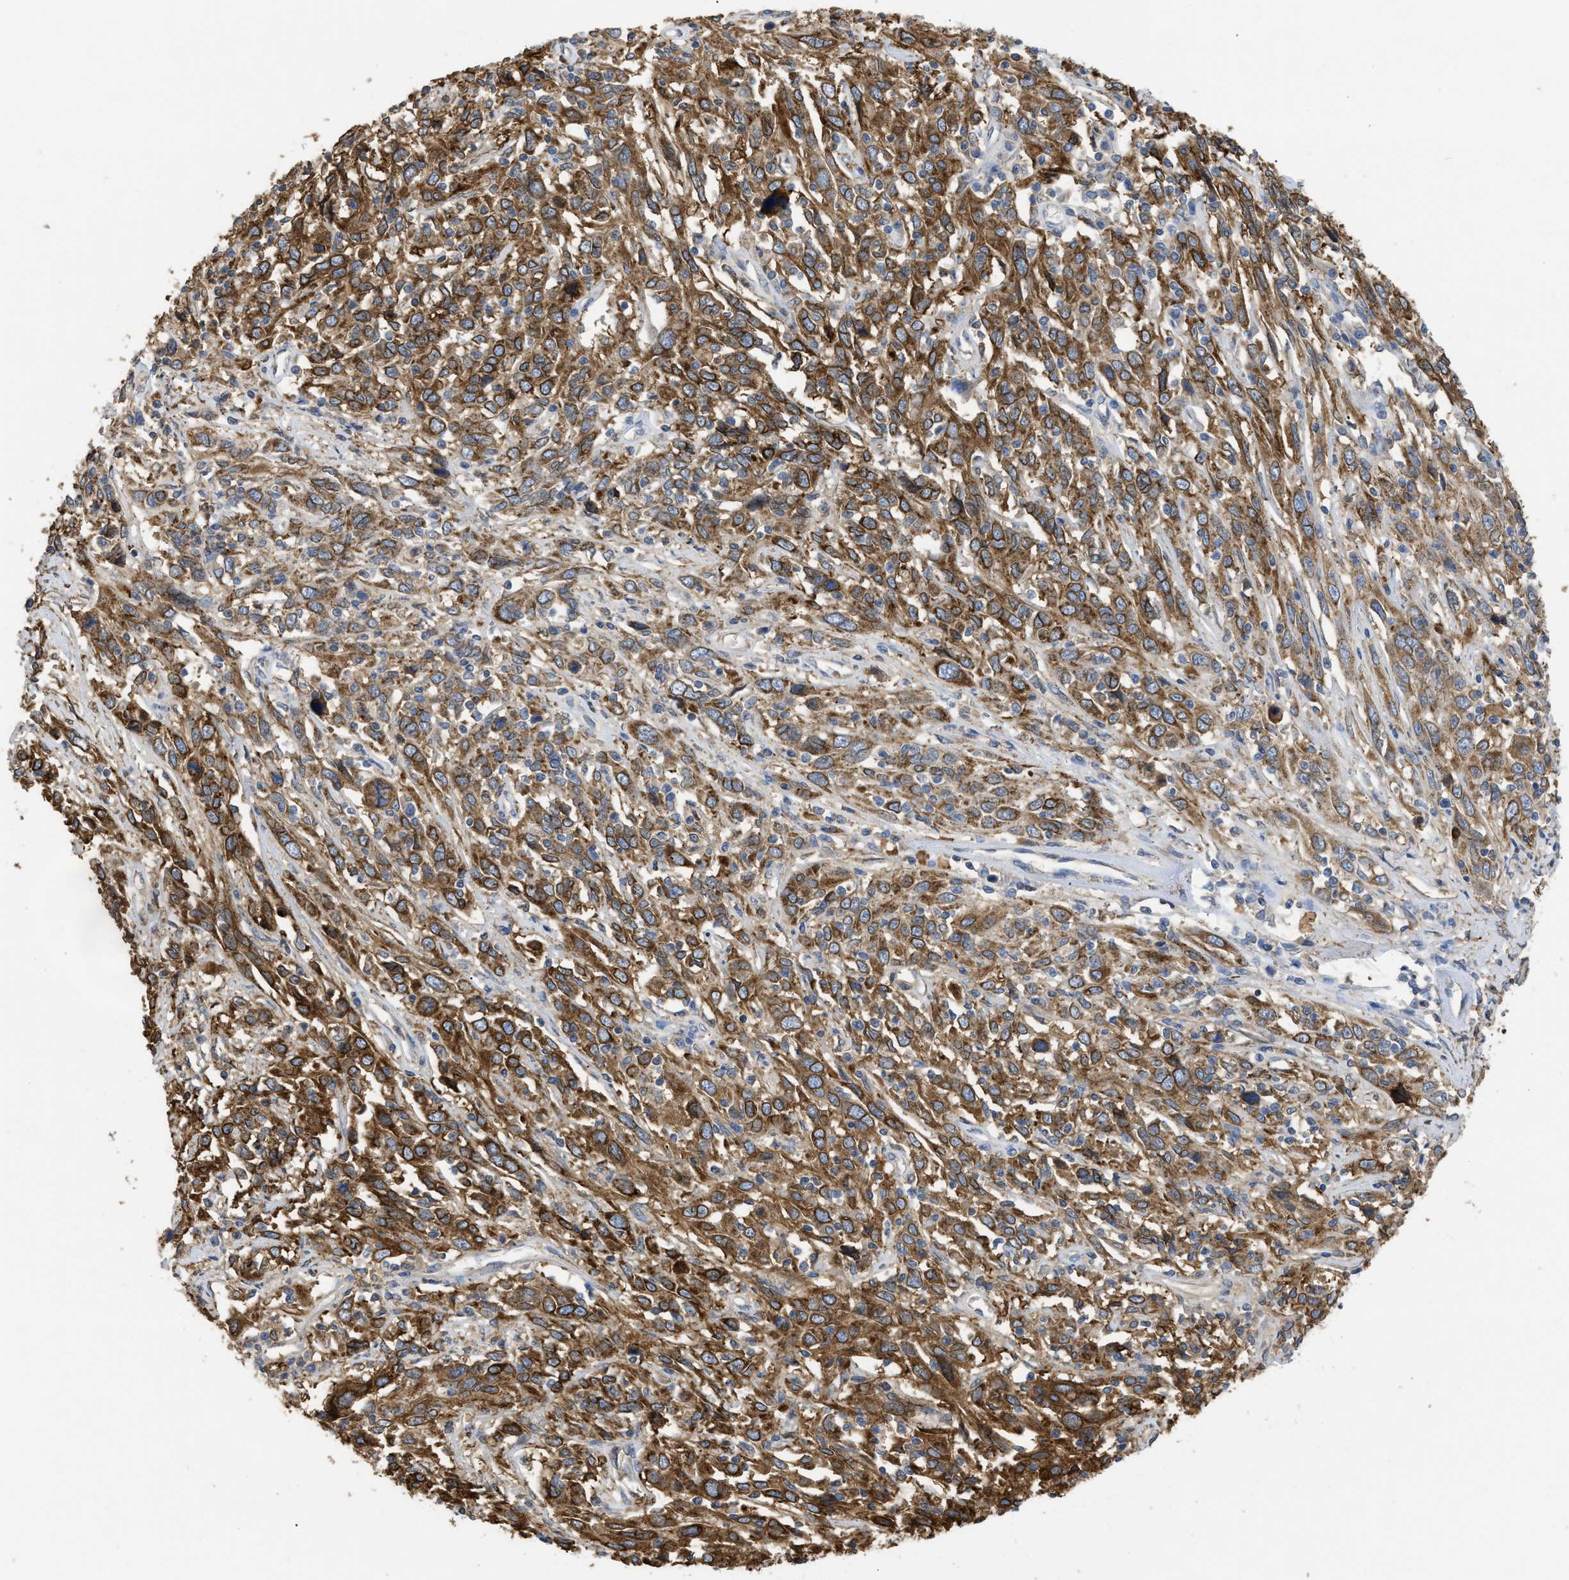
{"staining": {"intensity": "strong", "quantity": ">75%", "location": "cytoplasmic/membranous,nuclear"}, "tissue": "cervical cancer", "cell_type": "Tumor cells", "image_type": "cancer", "snomed": [{"axis": "morphology", "description": "Squamous cell carcinoma, NOS"}, {"axis": "topography", "description": "Cervix"}], "caption": "Cervical cancer (squamous cell carcinoma) tissue exhibits strong cytoplasmic/membranous and nuclear positivity in about >75% of tumor cells", "gene": "ANXA4", "patient": {"sex": "female", "age": 46}}